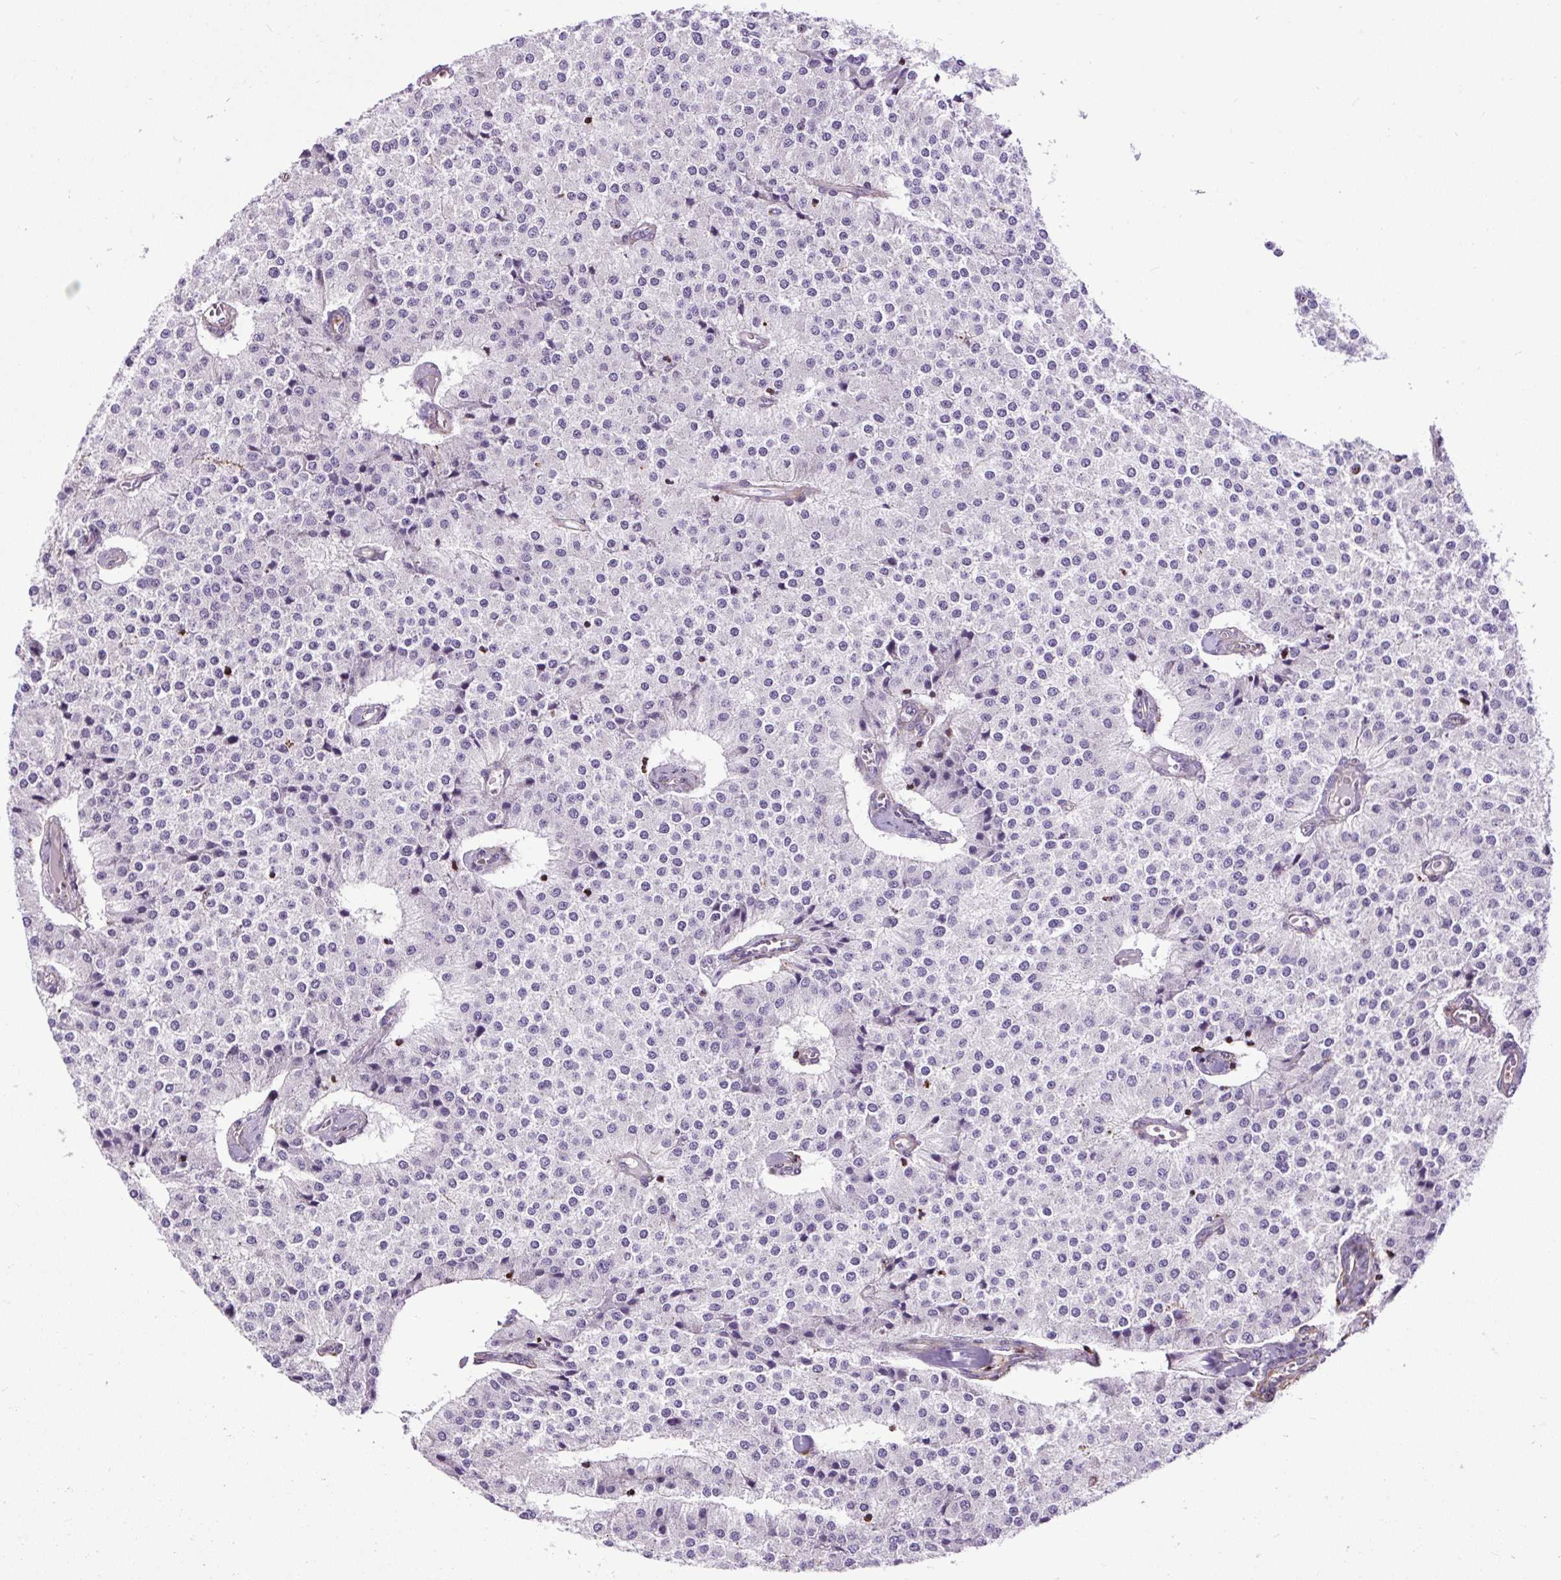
{"staining": {"intensity": "negative", "quantity": "none", "location": "none"}, "tissue": "carcinoid", "cell_type": "Tumor cells", "image_type": "cancer", "snomed": [{"axis": "morphology", "description": "Carcinoid, malignant, NOS"}, {"axis": "topography", "description": "Colon"}], "caption": "Immunohistochemistry (IHC) histopathology image of neoplastic tissue: carcinoid stained with DAB (3,3'-diaminobenzidine) demonstrates no significant protein positivity in tumor cells.", "gene": "ZNF197", "patient": {"sex": "female", "age": 52}}